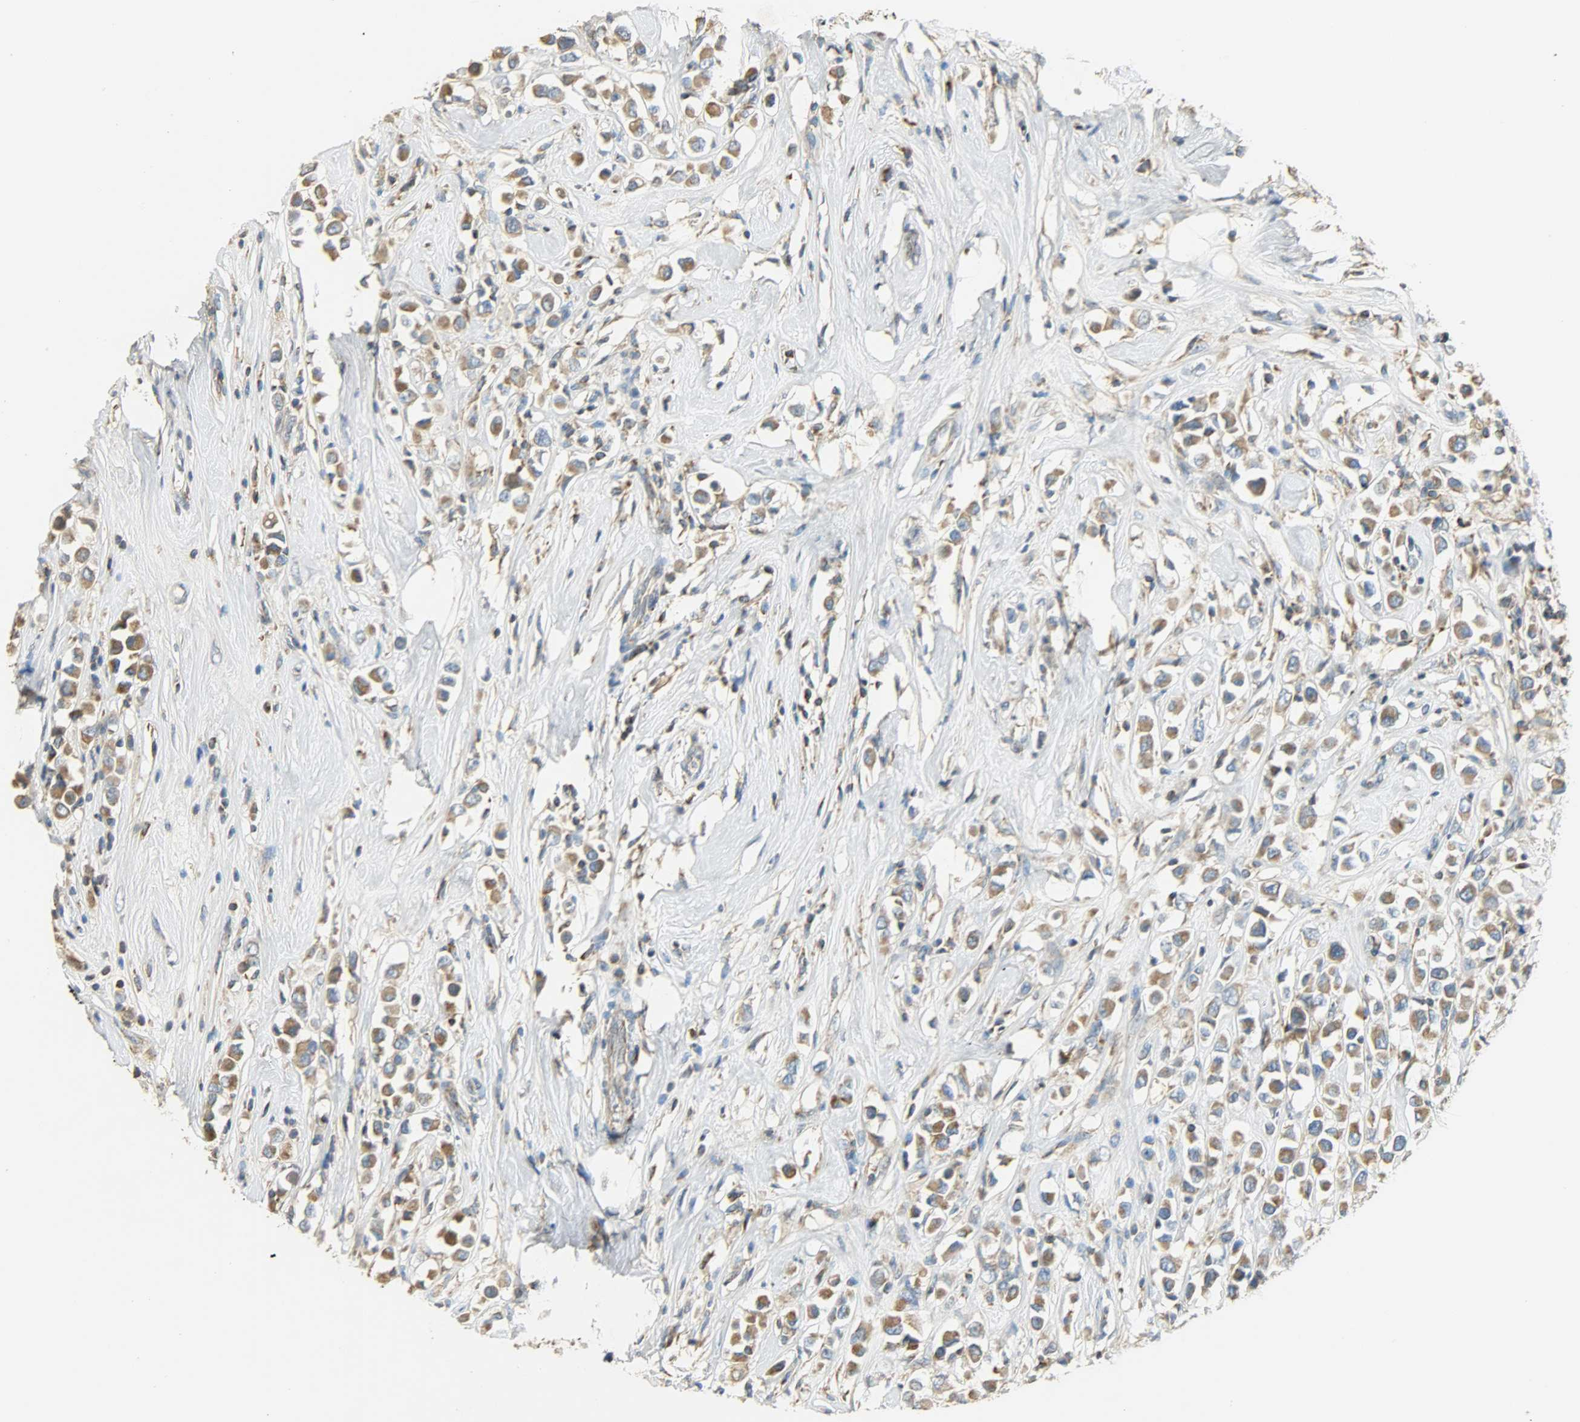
{"staining": {"intensity": "moderate", "quantity": ">75%", "location": "cytoplasmic/membranous"}, "tissue": "breast cancer", "cell_type": "Tumor cells", "image_type": "cancer", "snomed": [{"axis": "morphology", "description": "Duct carcinoma"}, {"axis": "topography", "description": "Breast"}], "caption": "High-power microscopy captured an IHC micrograph of breast invasive ductal carcinoma, revealing moderate cytoplasmic/membranous expression in about >75% of tumor cells.", "gene": "NNT", "patient": {"sex": "female", "age": 61}}